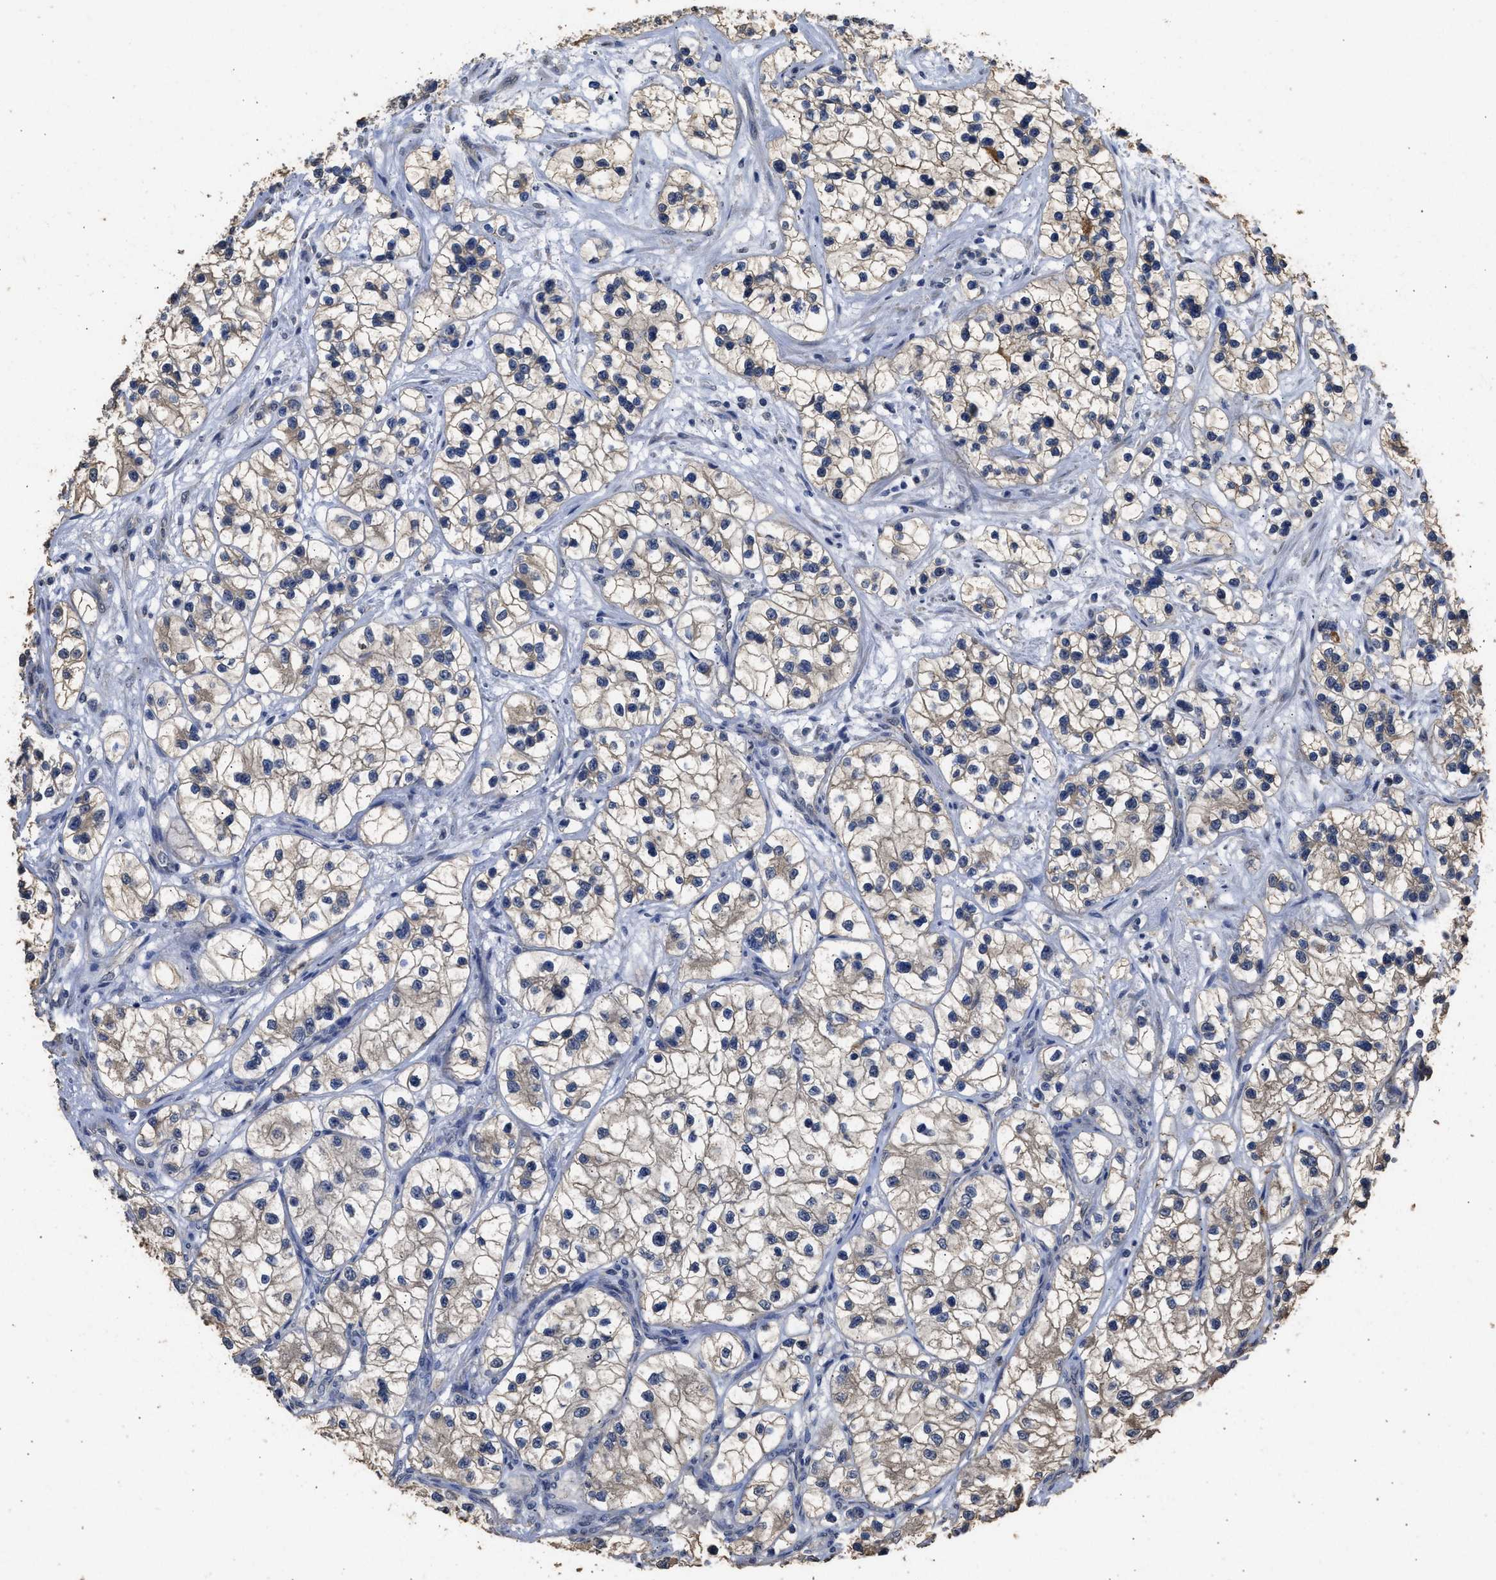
{"staining": {"intensity": "weak", "quantity": "25%-75%", "location": "cytoplasmic/membranous"}, "tissue": "renal cancer", "cell_type": "Tumor cells", "image_type": "cancer", "snomed": [{"axis": "morphology", "description": "Adenocarcinoma, NOS"}, {"axis": "topography", "description": "Kidney"}], "caption": "Protein analysis of renal cancer tissue displays weak cytoplasmic/membranous staining in about 25%-75% of tumor cells. (Brightfield microscopy of DAB IHC at high magnification).", "gene": "SPINT2", "patient": {"sex": "female", "age": 57}}